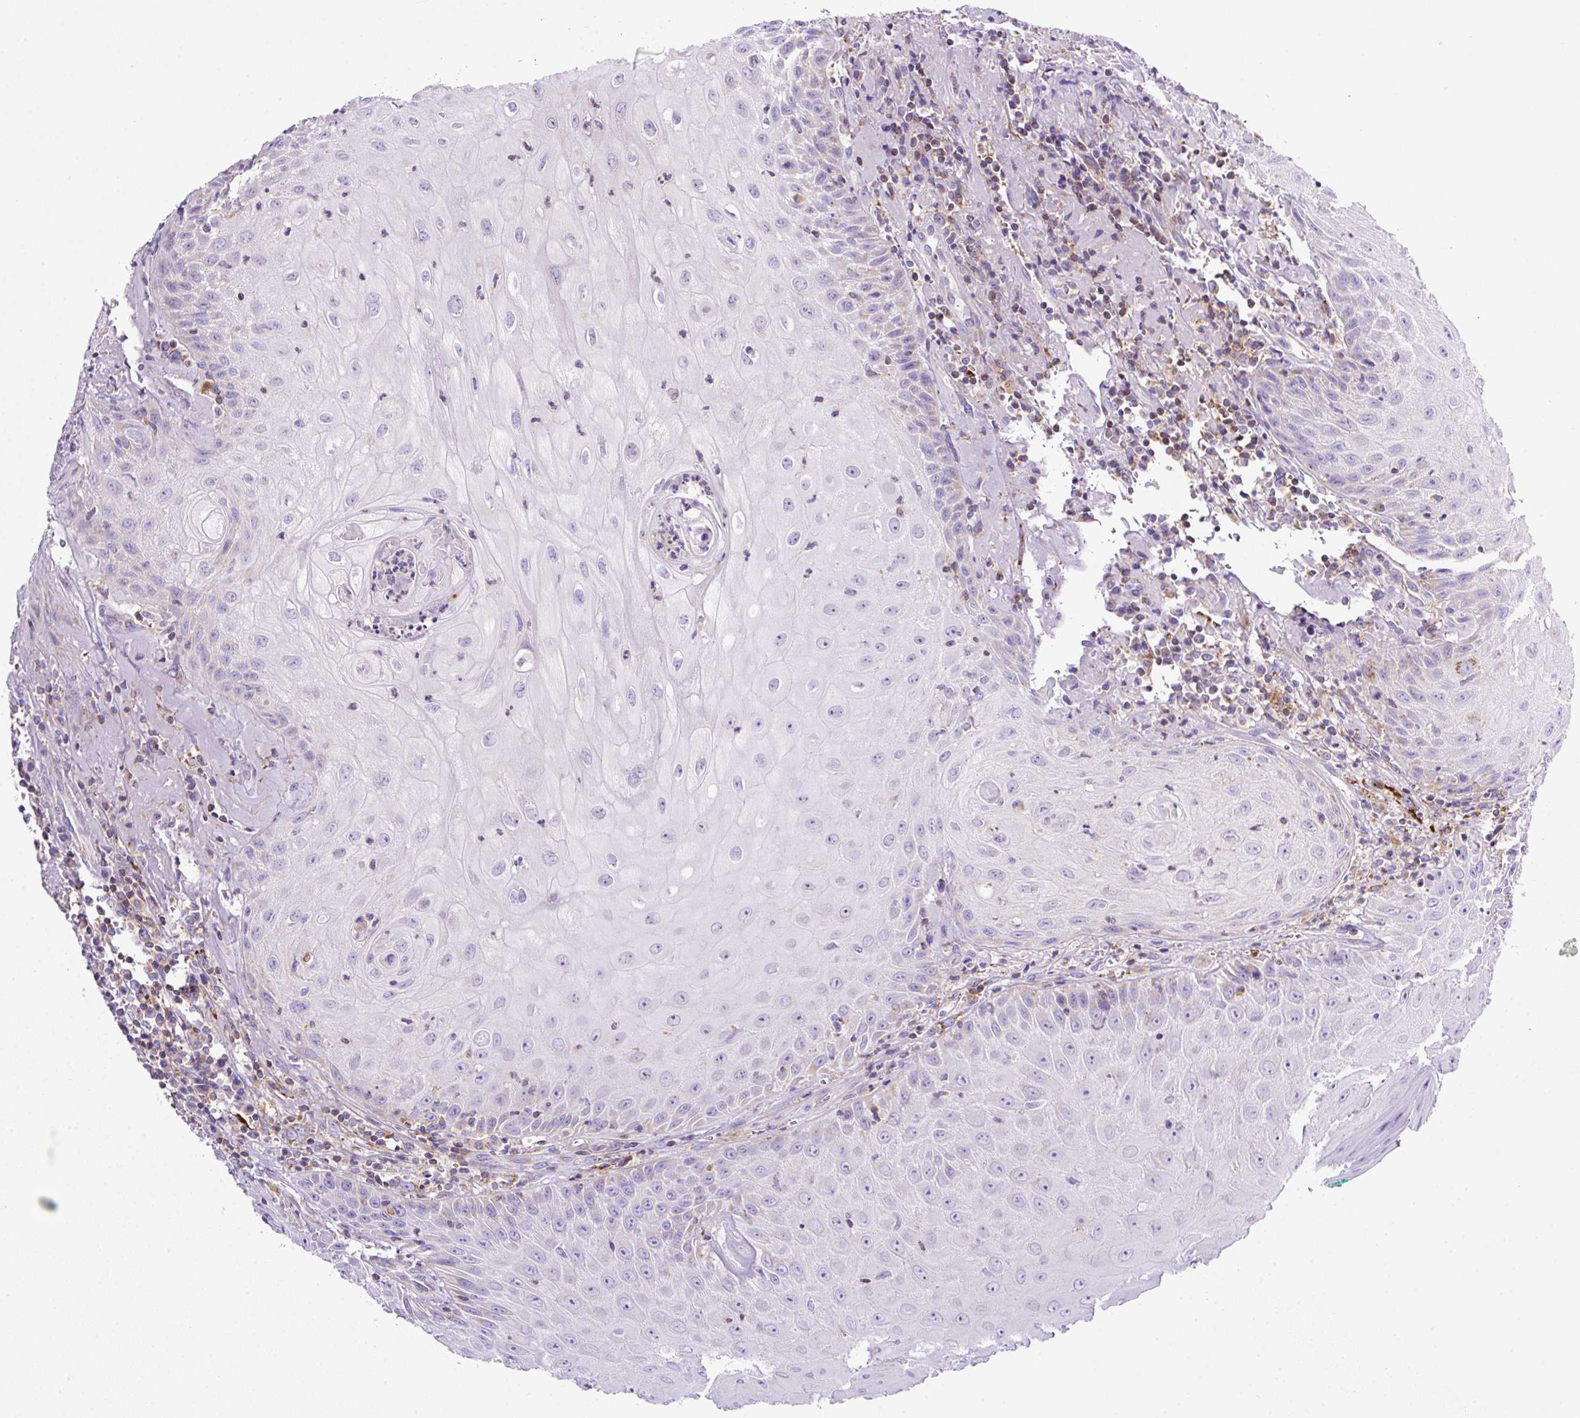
{"staining": {"intensity": "negative", "quantity": "none", "location": "none"}, "tissue": "head and neck cancer", "cell_type": "Tumor cells", "image_type": "cancer", "snomed": [{"axis": "morphology", "description": "Normal tissue, NOS"}, {"axis": "morphology", "description": "Squamous cell carcinoma, NOS"}, {"axis": "topography", "description": "Oral tissue"}, {"axis": "topography", "description": "Head-Neck"}], "caption": "High power microscopy histopathology image of an IHC photomicrograph of head and neck squamous cell carcinoma, revealing no significant staining in tumor cells.", "gene": "NF1", "patient": {"sex": "female", "age": 70}}